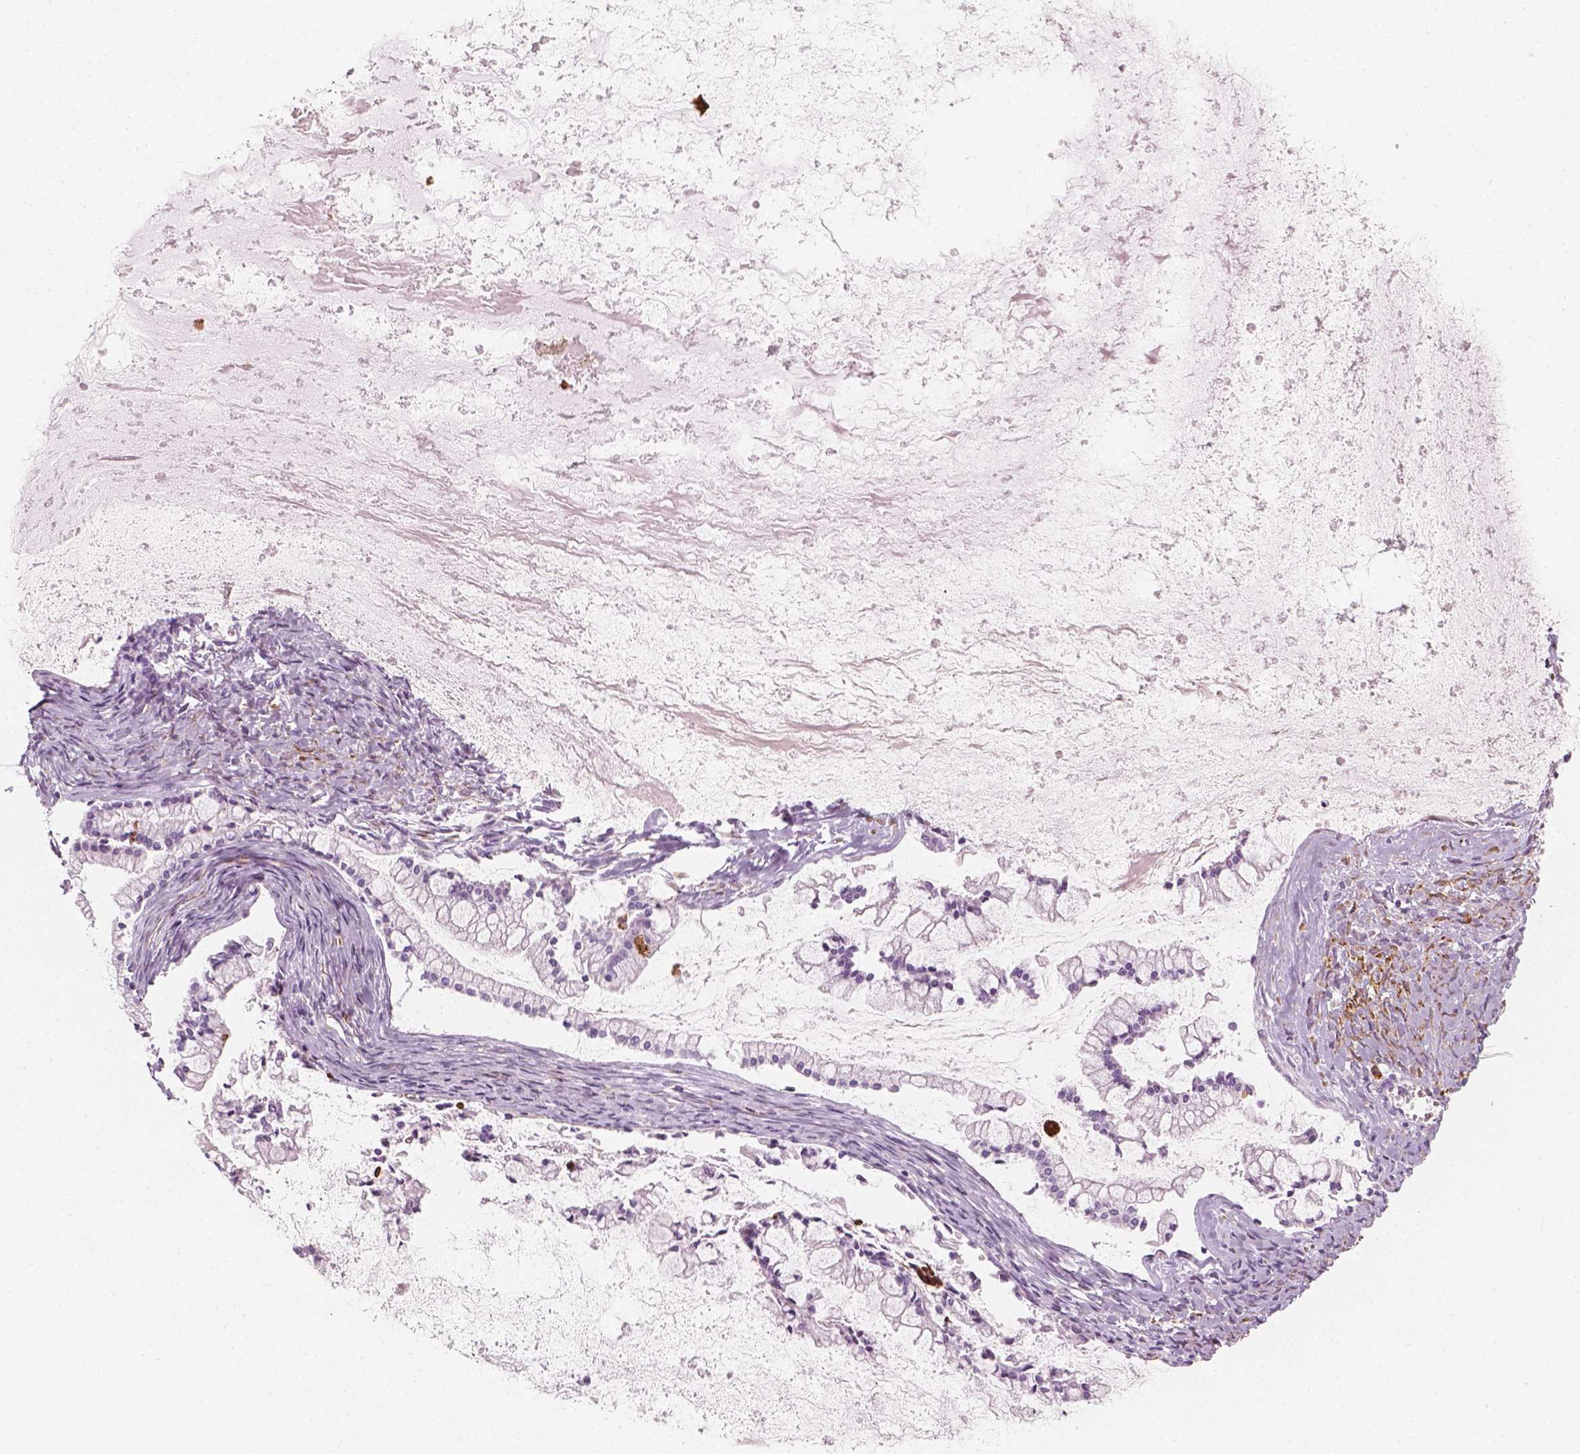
{"staining": {"intensity": "negative", "quantity": "none", "location": "none"}, "tissue": "ovarian cancer", "cell_type": "Tumor cells", "image_type": "cancer", "snomed": [{"axis": "morphology", "description": "Cystadenocarcinoma, mucinous, NOS"}, {"axis": "topography", "description": "Ovary"}], "caption": "IHC of human ovarian cancer (mucinous cystadenocarcinoma) shows no positivity in tumor cells. (Immunohistochemistry (ihc), brightfield microscopy, high magnification).", "gene": "CES1", "patient": {"sex": "female", "age": 67}}